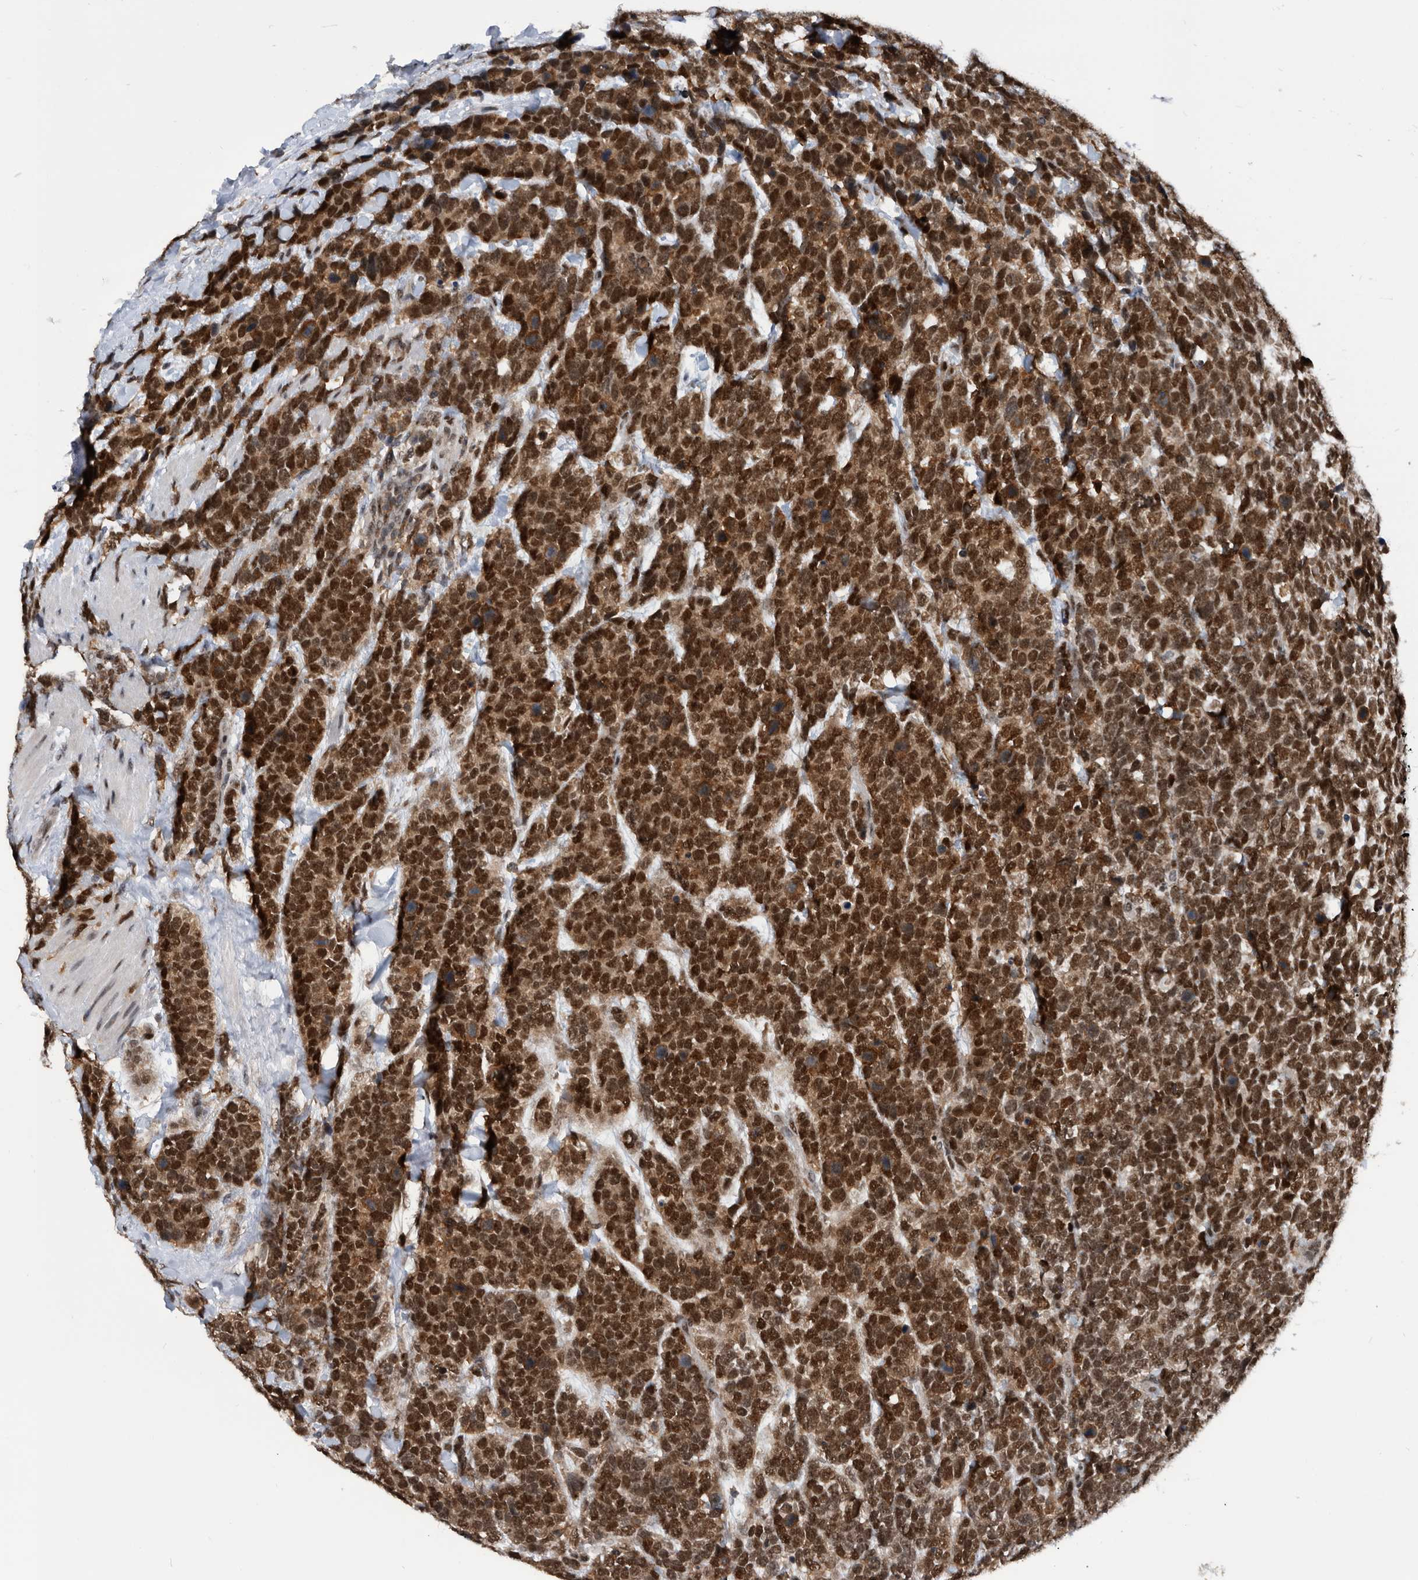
{"staining": {"intensity": "strong", "quantity": ">75%", "location": "nuclear"}, "tissue": "urothelial cancer", "cell_type": "Tumor cells", "image_type": "cancer", "snomed": [{"axis": "morphology", "description": "Urothelial carcinoma, High grade"}, {"axis": "topography", "description": "Urinary bladder"}], "caption": "Urothelial cancer was stained to show a protein in brown. There is high levels of strong nuclear positivity in about >75% of tumor cells.", "gene": "ZNF260", "patient": {"sex": "female", "age": 82}}